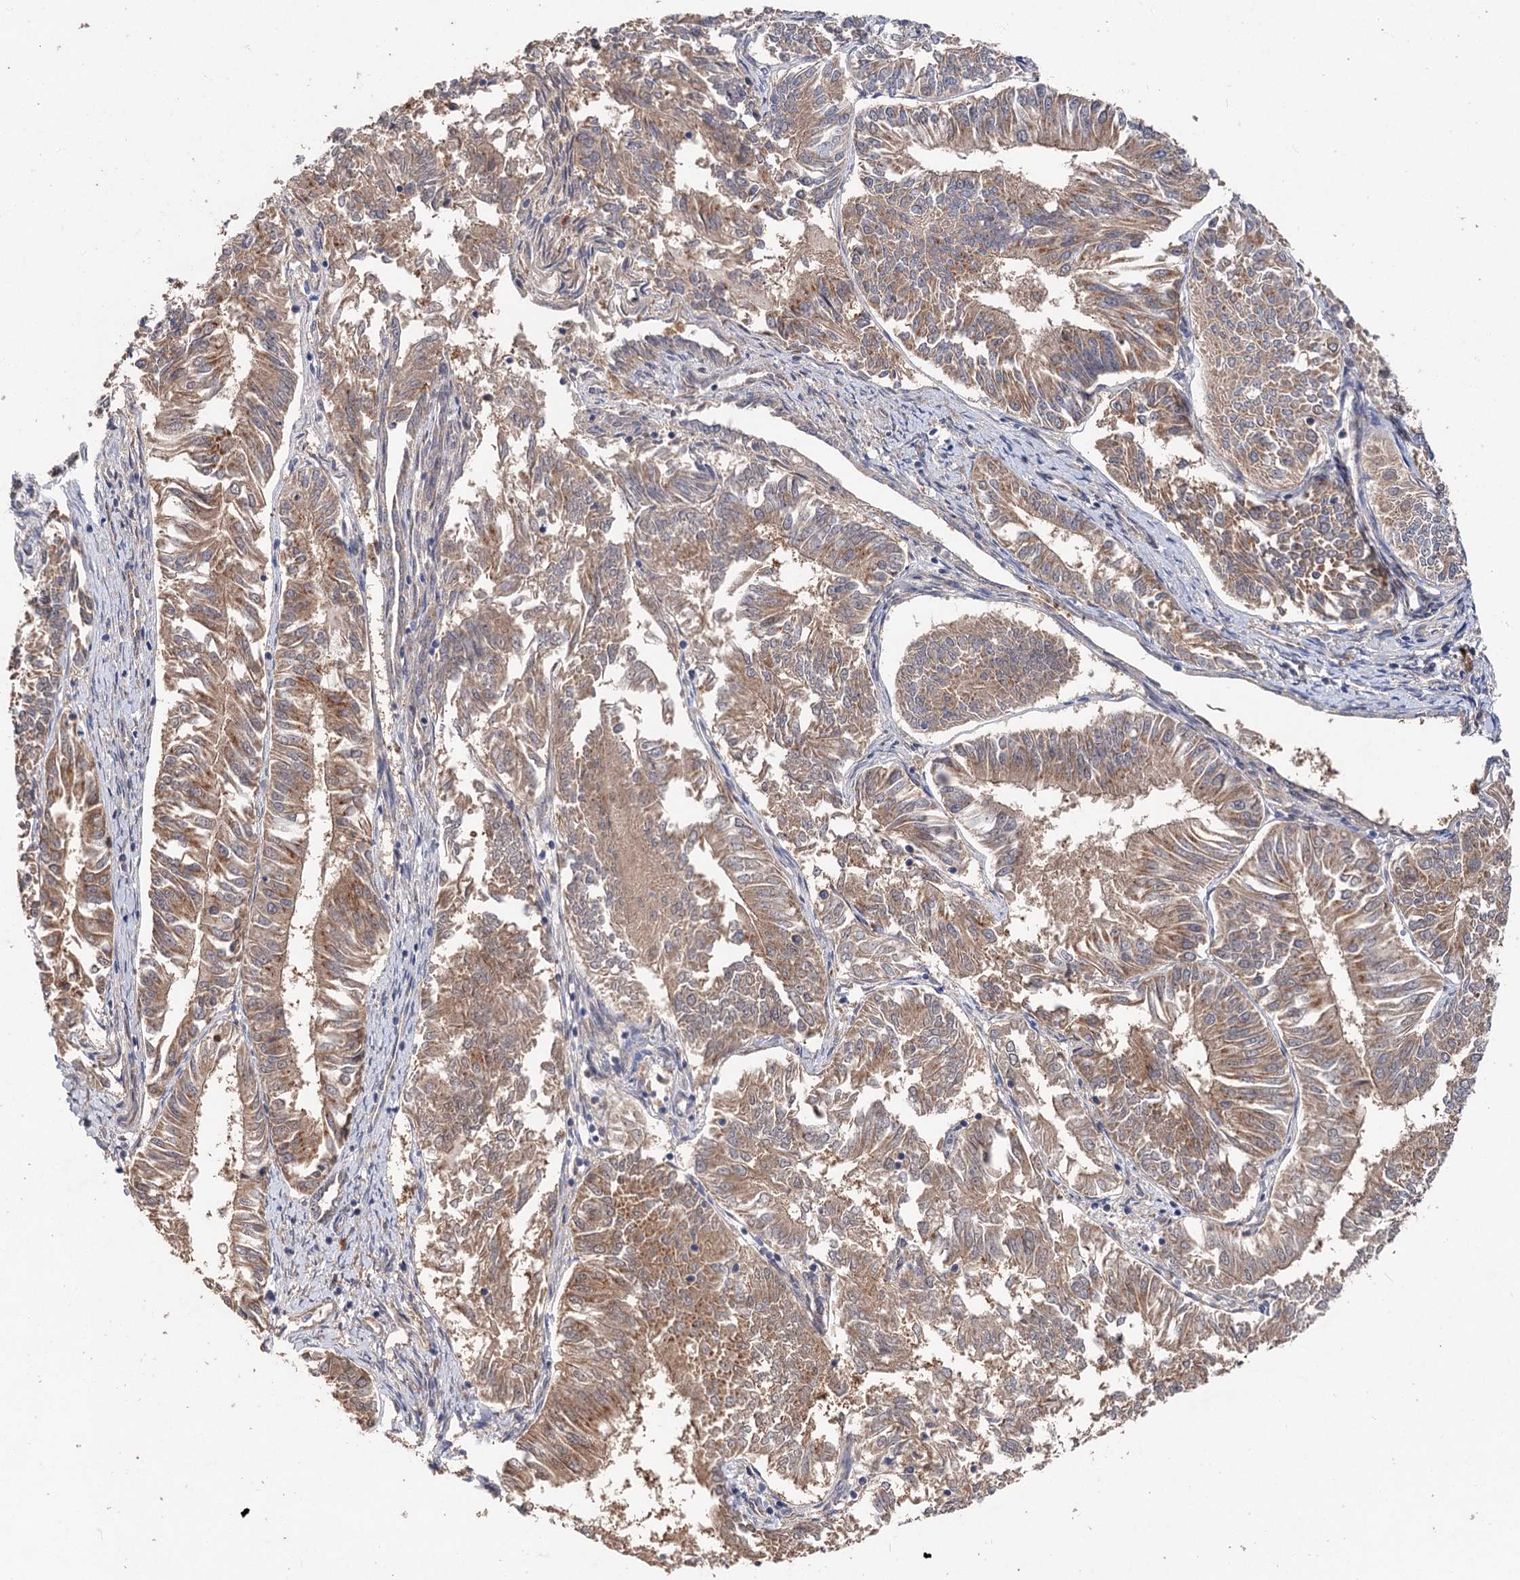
{"staining": {"intensity": "moderate", "quantity": ">75%", "location": "cytoplasmic/membranous,nuclear"}, "tissue": "endometrial cancer", "cell_type": "Tumor cells", "image_type": "cancer", "snomed": [{"axis": "morphology", "description": "Adenocarcinoma, NOS"}, {"axis": "topography", "description": "Endometrium"}], "caption": "DAB (3,3'-diaminobenzidine) immunohistochemical staining of human endometrial cancer (adenocarcinoma) reveals moderate cytoplasmic/membranous and nuclear protein positivity in about >75% of tumor cells.", "gene": "NUDCD2", "patient": {"sex": "female", "age": 58}}